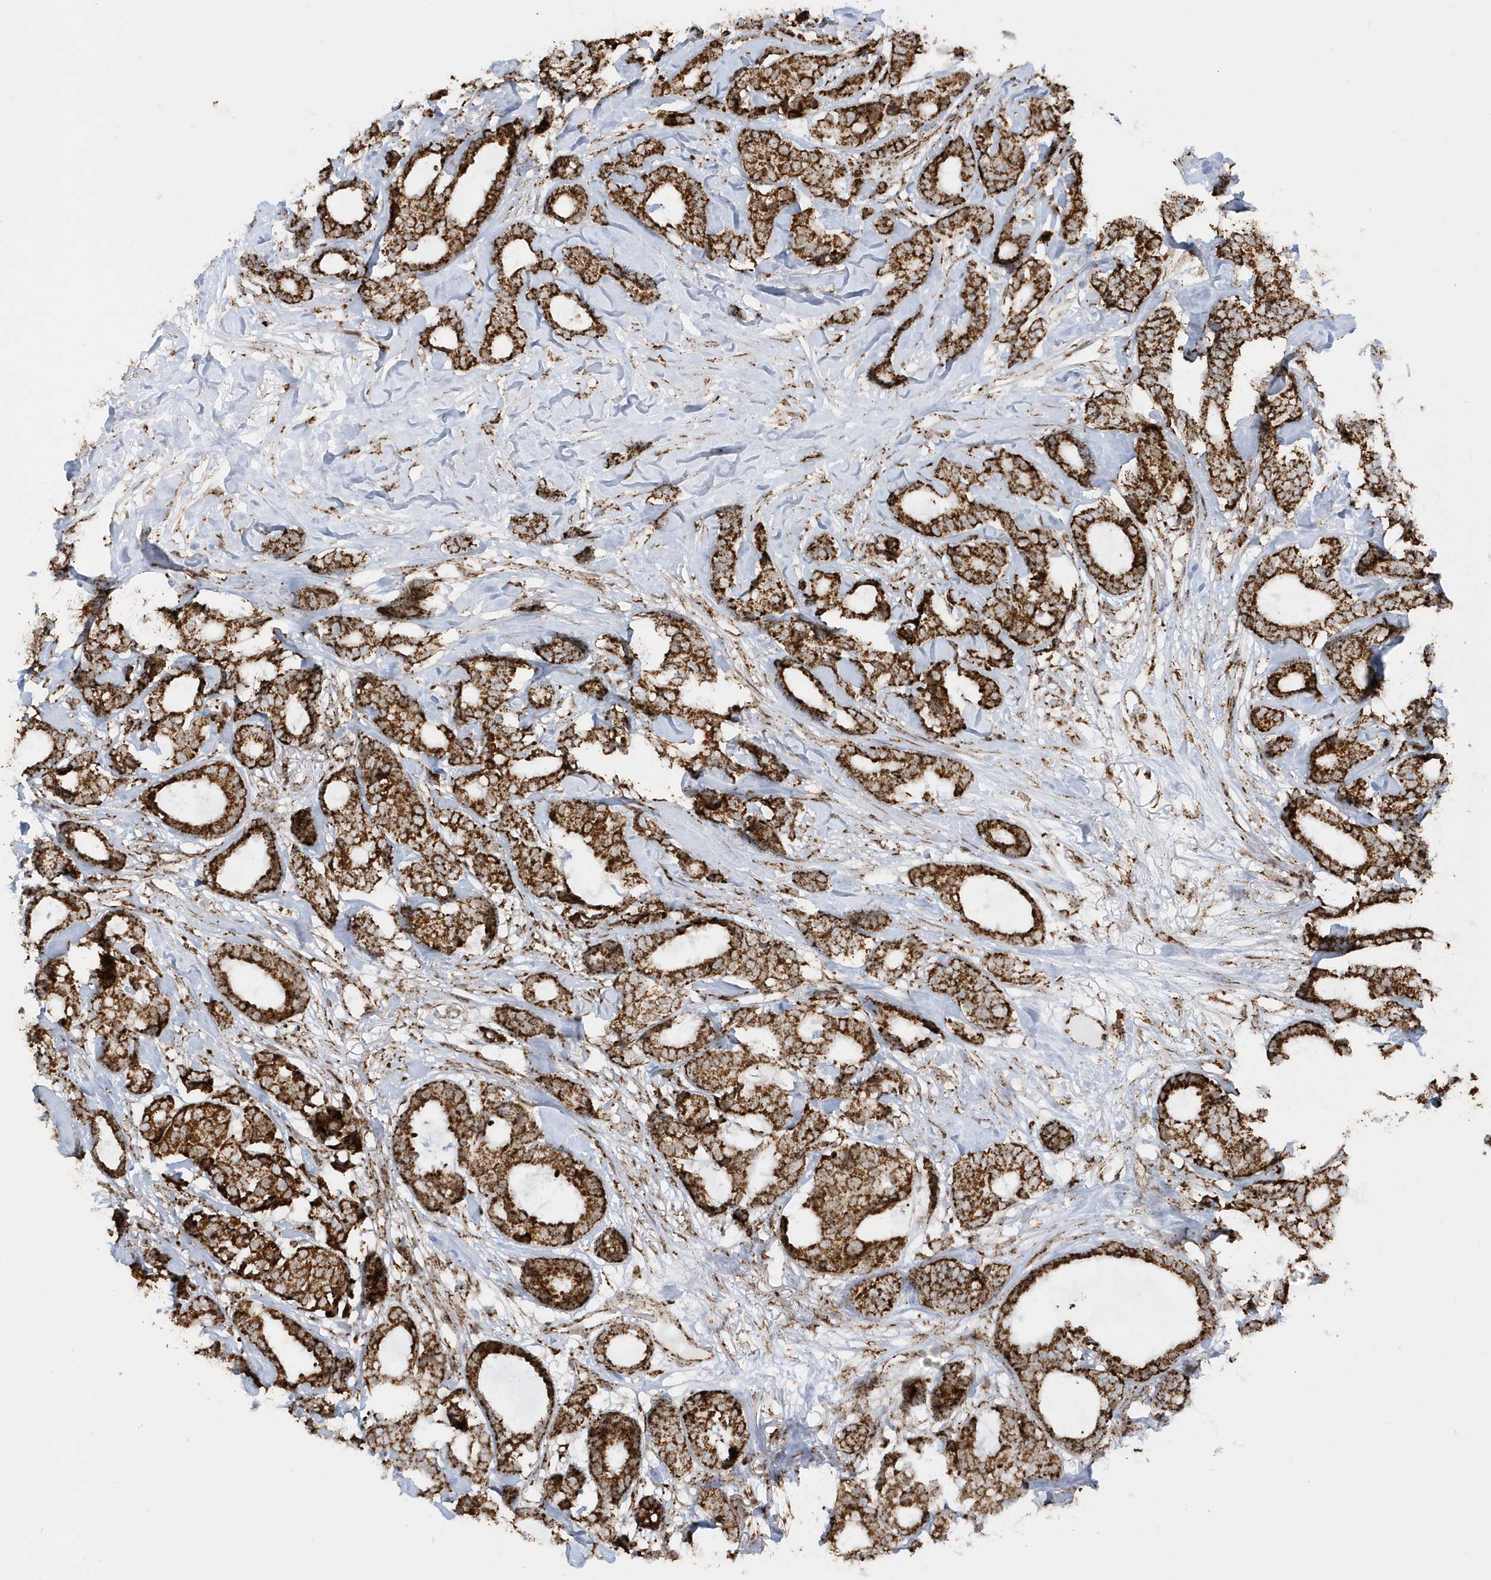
{"staining": {"intensity": "strong", "quantity": ">75%", "location": "cytoplasmic/membranous"}, "tissue": "breast cancer", "cell_type": "Tumor cells", "image_type": "cancer", "snomed": [{"axis": "morphology", "description": "Duct carcinoma"}, {"axis": "topography", "description": "Breast"}], "caption": "A high amount of strong cytoplasmic/membranous positivity is appreciated in about >75% of tumor cells in breast cancer tissue.", "gene": "CRY2", "patient": {"sex": "female", "age": 87}}